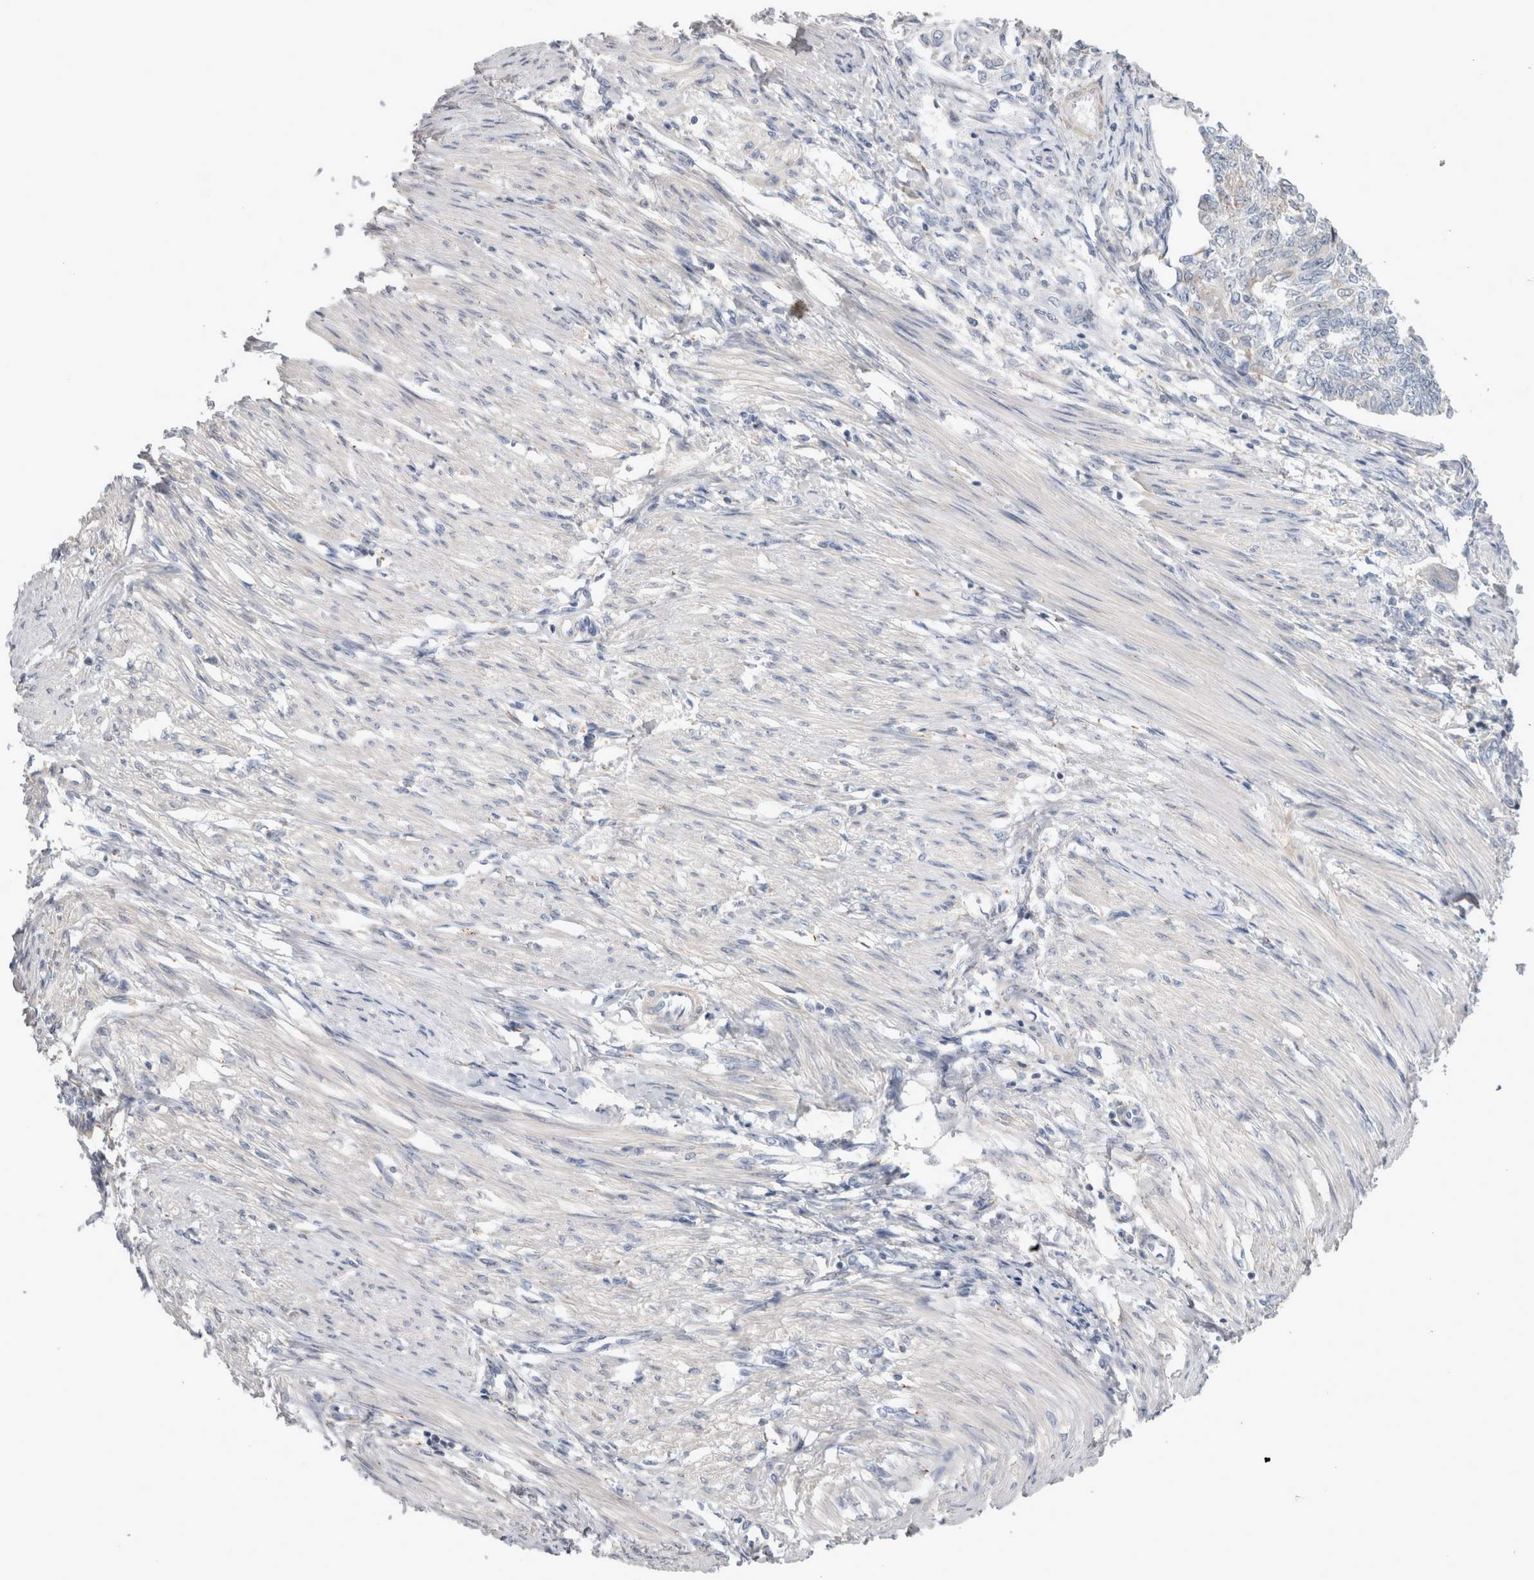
{"staining": {"intensity": "negative", "quantity": "none", "location": "none"}, "tissue": "endometrial cancer", "cell_type": "Tumor cells", "image_type": "cancer", "snomed": [{"axis": "morphology", "description": "Adenocarcinoma, NOS"}, {"axis": "topography", "description": "Endometrium"}], "caption": "A histopathology image of human endometrial cancer is negative for staining in tumor cells.", "gene": "SMAP2", "patient": {"sex": "female", "age": 32}}